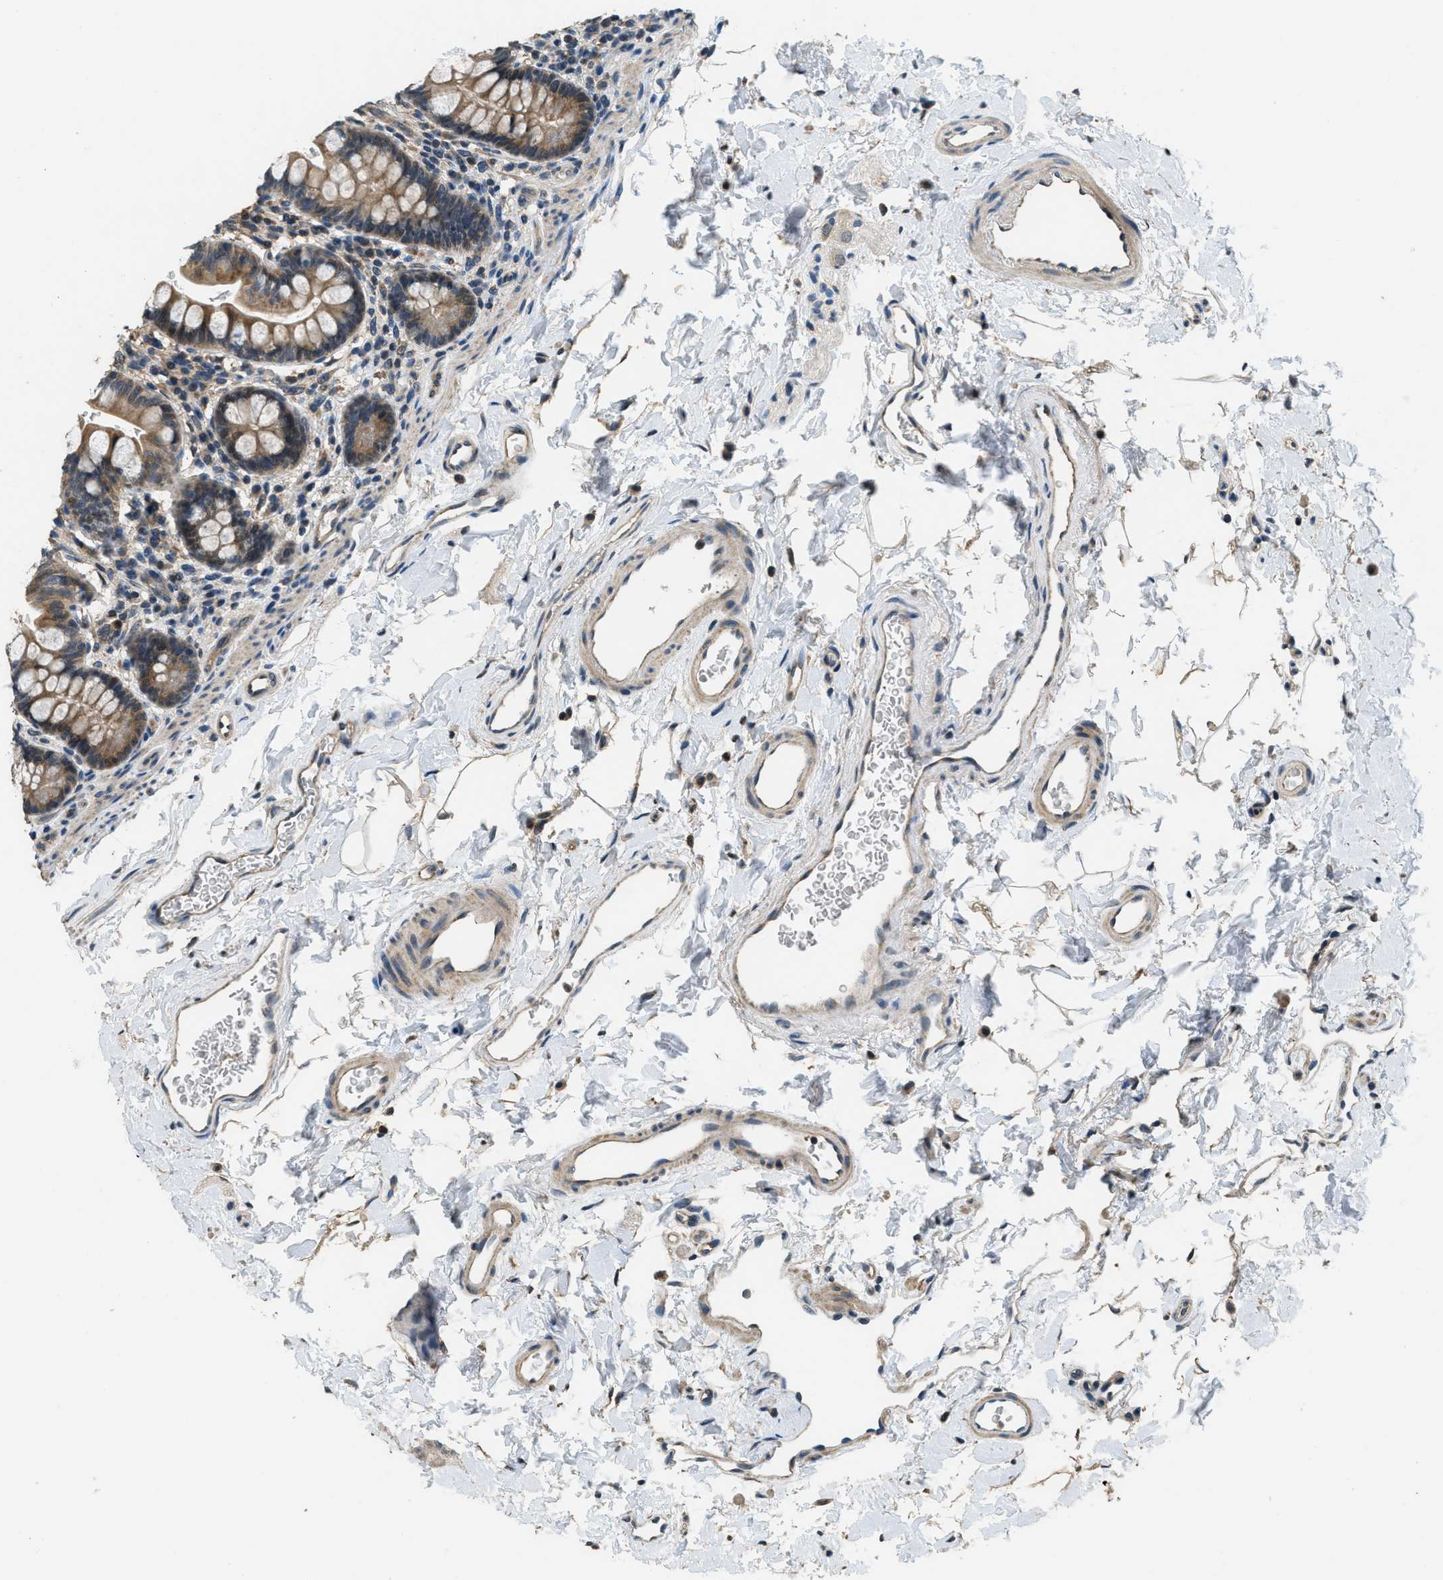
{"staining": {"intensity": "moderate", "quantity": ">75%", "location": "cytoplasmic/membranous"}, "tissue": "small intestine", "cell_type": "Glandular cells", "image_type": "normal", "snomed": [{"axis": "morphology", "description": "Normal tissue, NOS"}, {"axis": "topography", "description": "Small intestine"}], "caption": "Normal small intestine was stained to show a protein in brown. There is medium levels of moderate cytoplasmic/membranous expression in about >75% of glandular cells.", "gene": "NAT1", "patient": {"sex": "female", "age": 58}}